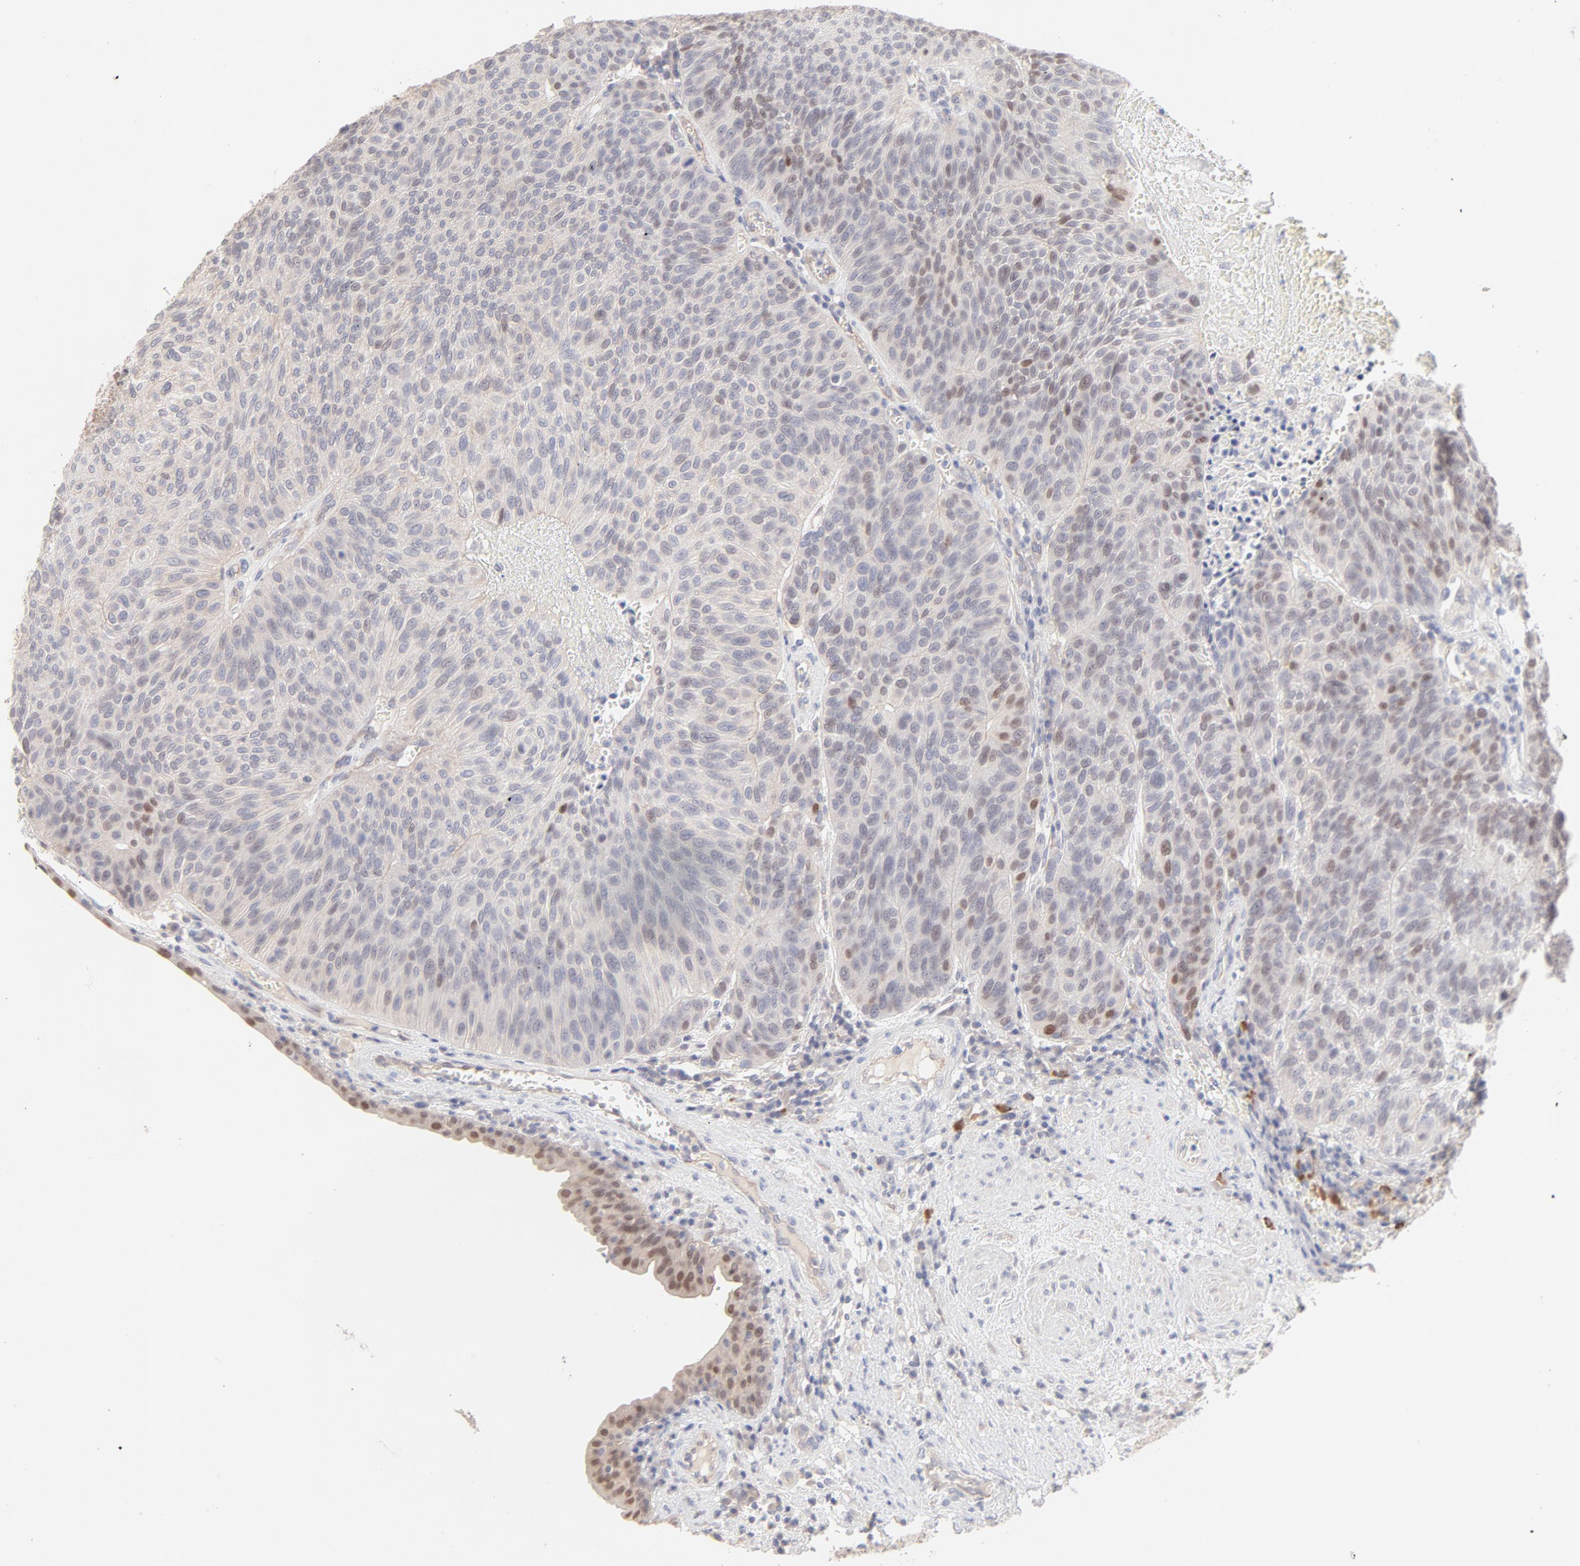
{"staining": {"intensity": "weak", "quantity": "25%-75%", "location": "nuclear"}, "tissue": "urothelial cancer", "cell_type": "Tumor cells", "image_type": "cancer", "snomed": [{"axis": "morphology", "description": "Urothelial carcinoma, High grade"}, {"axis": "topography", "description": "Urinary bladder"}], "caption": "Protein expression analysis of human urothelial carcinoma (high-grade) reveals weak nuclear positivity in approximately 25%-75% of tumor cells. The staining was performed using DAB (3,3'-diaminobenzidine), with brown indicating positive protein expression. Nuclei are stained blue with hematoxylin.", "gene": "ELF3", "patient": {"sex": "male", "age": 66}}